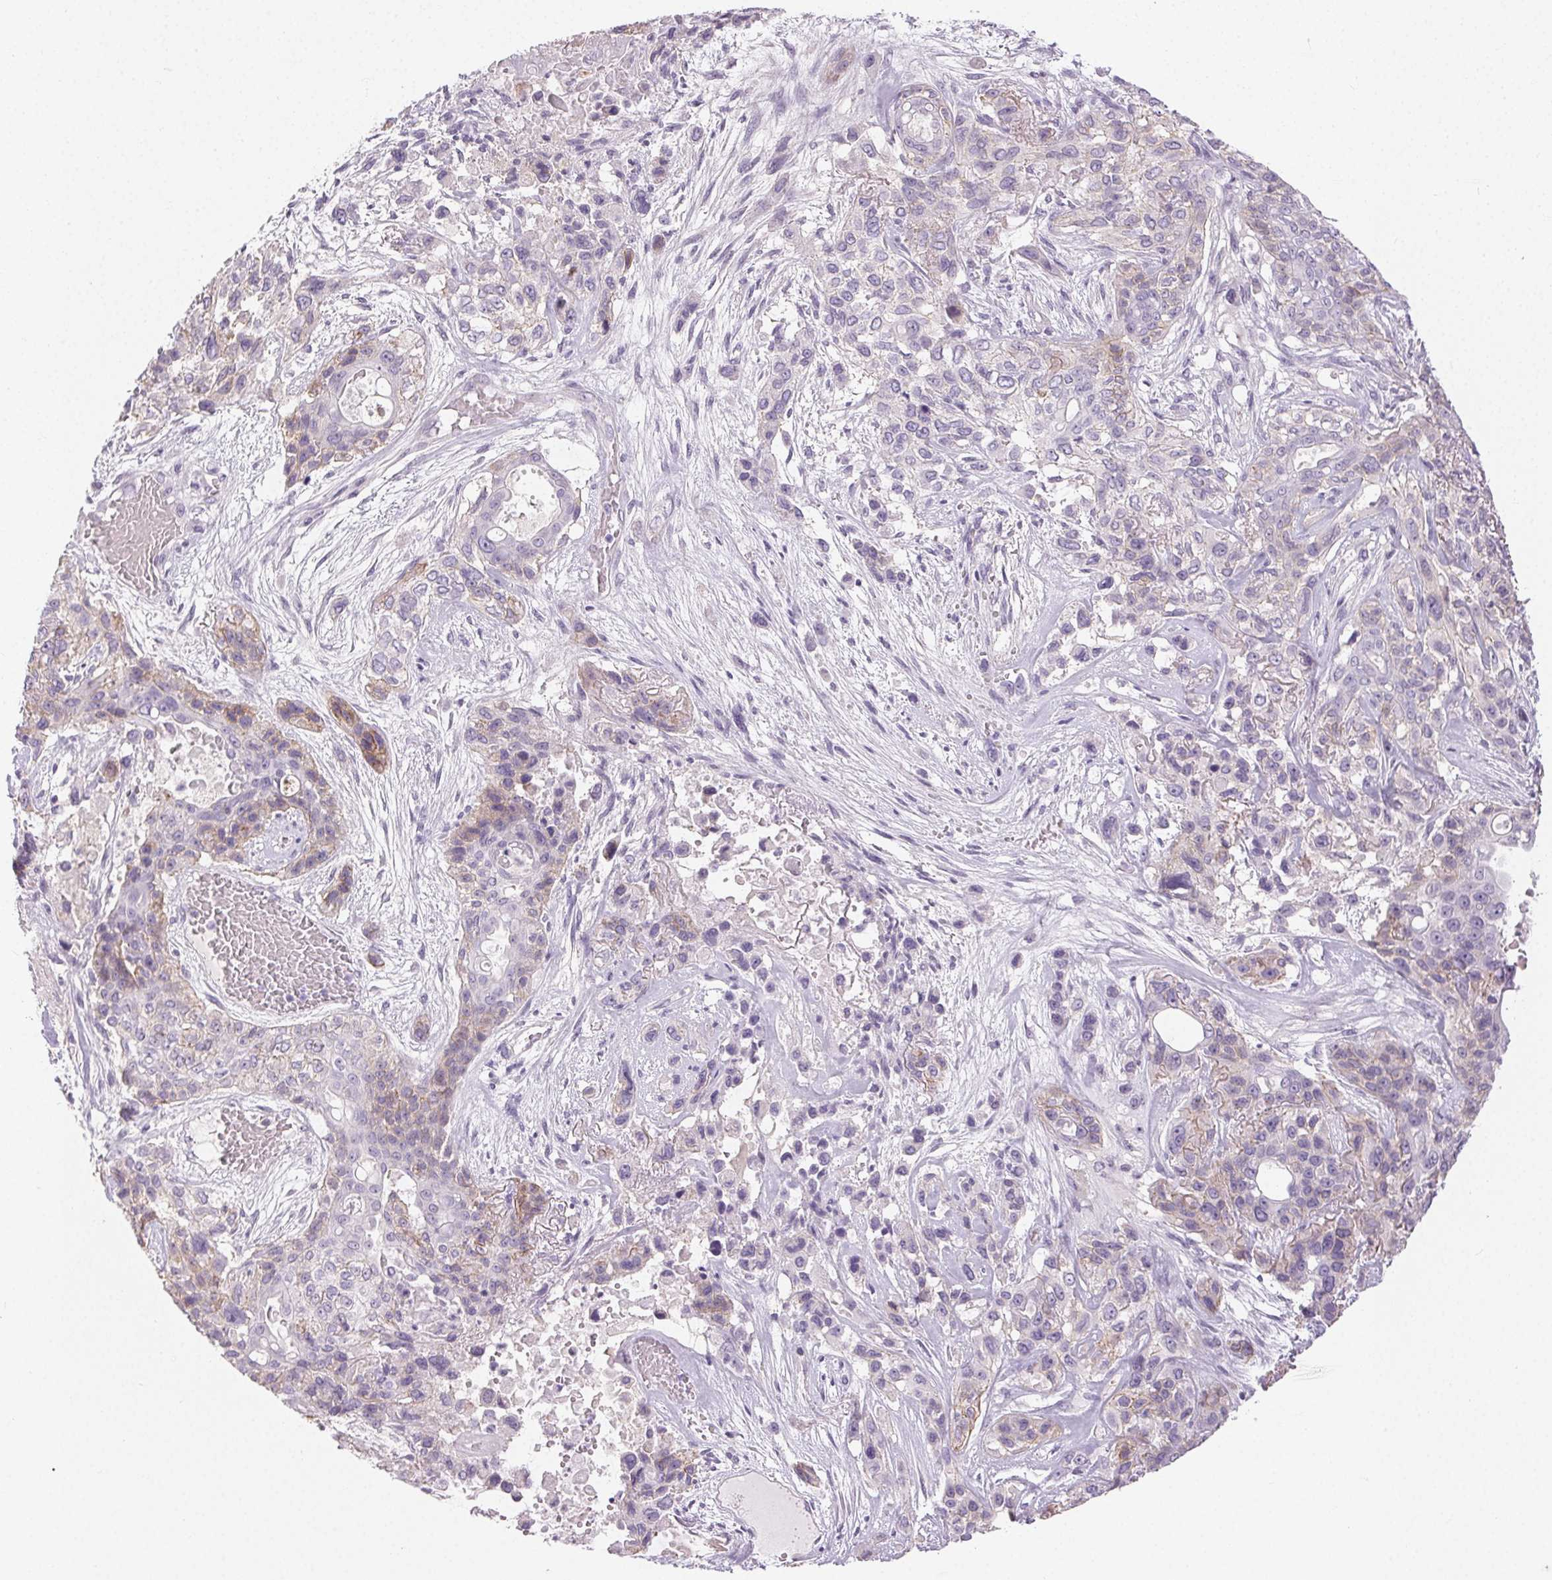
{"staining": {"intensity": "weak", "quantity": "<25%", "location": "cytoplasmic/membranous"}, "tissue": "lung cancer", "cell_type": "Tumor cells", "image_type": "cancer", "snomed": [{"axis": "morphology", "description": "Squamous cell carcinoma, NOS"}, {"axis": "topography", "description": "Lung"}], "caption": "Tumor cells show no significant staining in squamous cell carcinoma (lung).", "gene": "SFTPD", "patient": {"sex": "female", "age": 70}}